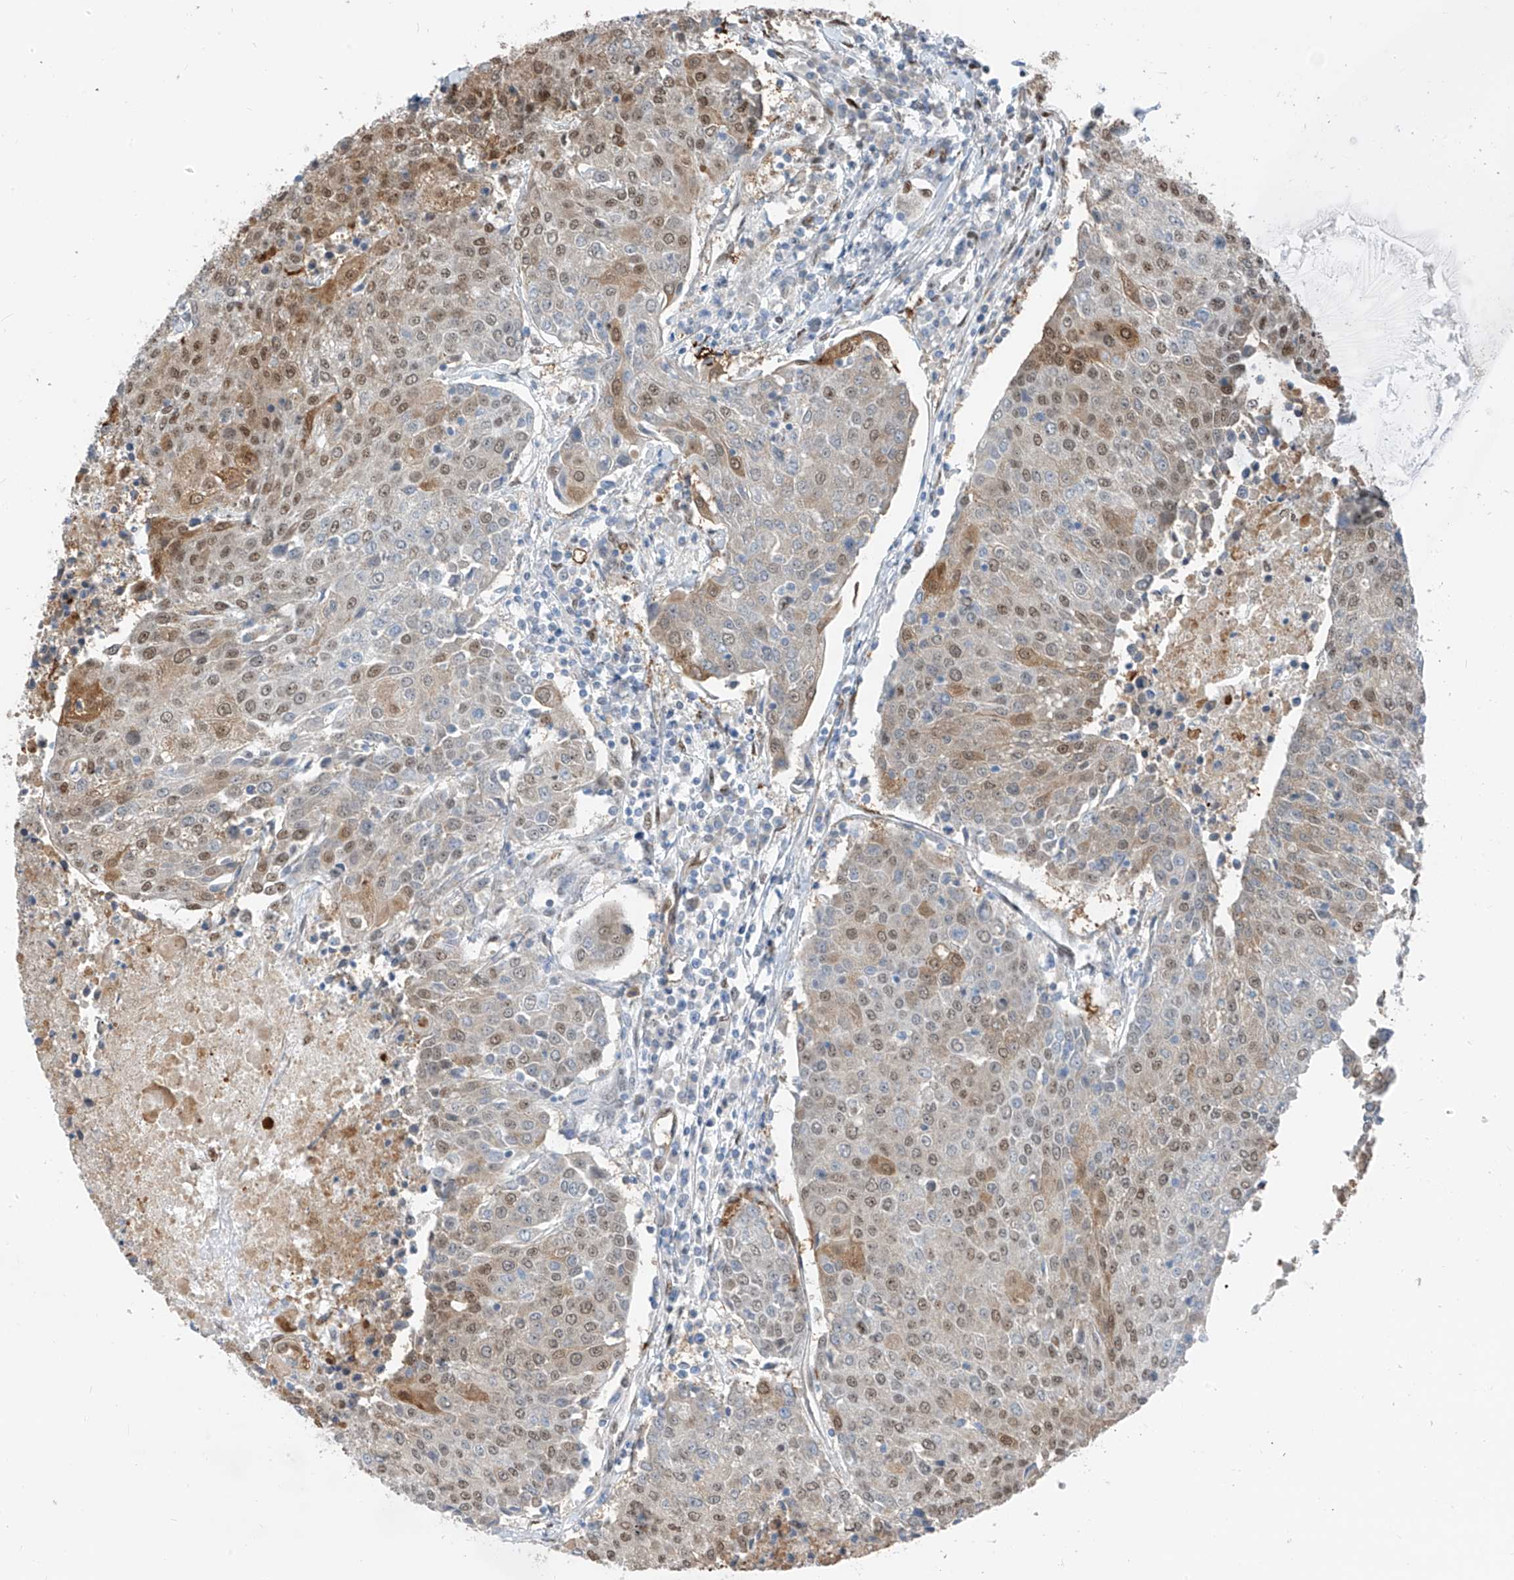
{"staining": {"intensity": "moderate", "quantity": ">75%", "location": "nuclear"}, "tissue": "urothelial cancer", "cell_type": "Tumor cells", "image_type": "cancer", "snomed": [{"axis": "morphology", "description": "Urothelial carcinoma, High grade"}, {"axis": "topography", "description": "Urinary bladder"}], "caption": "DAB (3,3'-diaminobenzidine) immunohistochemical staining of human urothelial cancer shows moderate nuclear protein positivity in about >75% of tumor cells. Using DAB (3,3'-diaminobenzidine) (brown) and hematoxylin (blue) stains, captured at high magnification using brightfield microscopy.", "gene": "RBP7", "patient": {"sex": "female", "age": 85}}